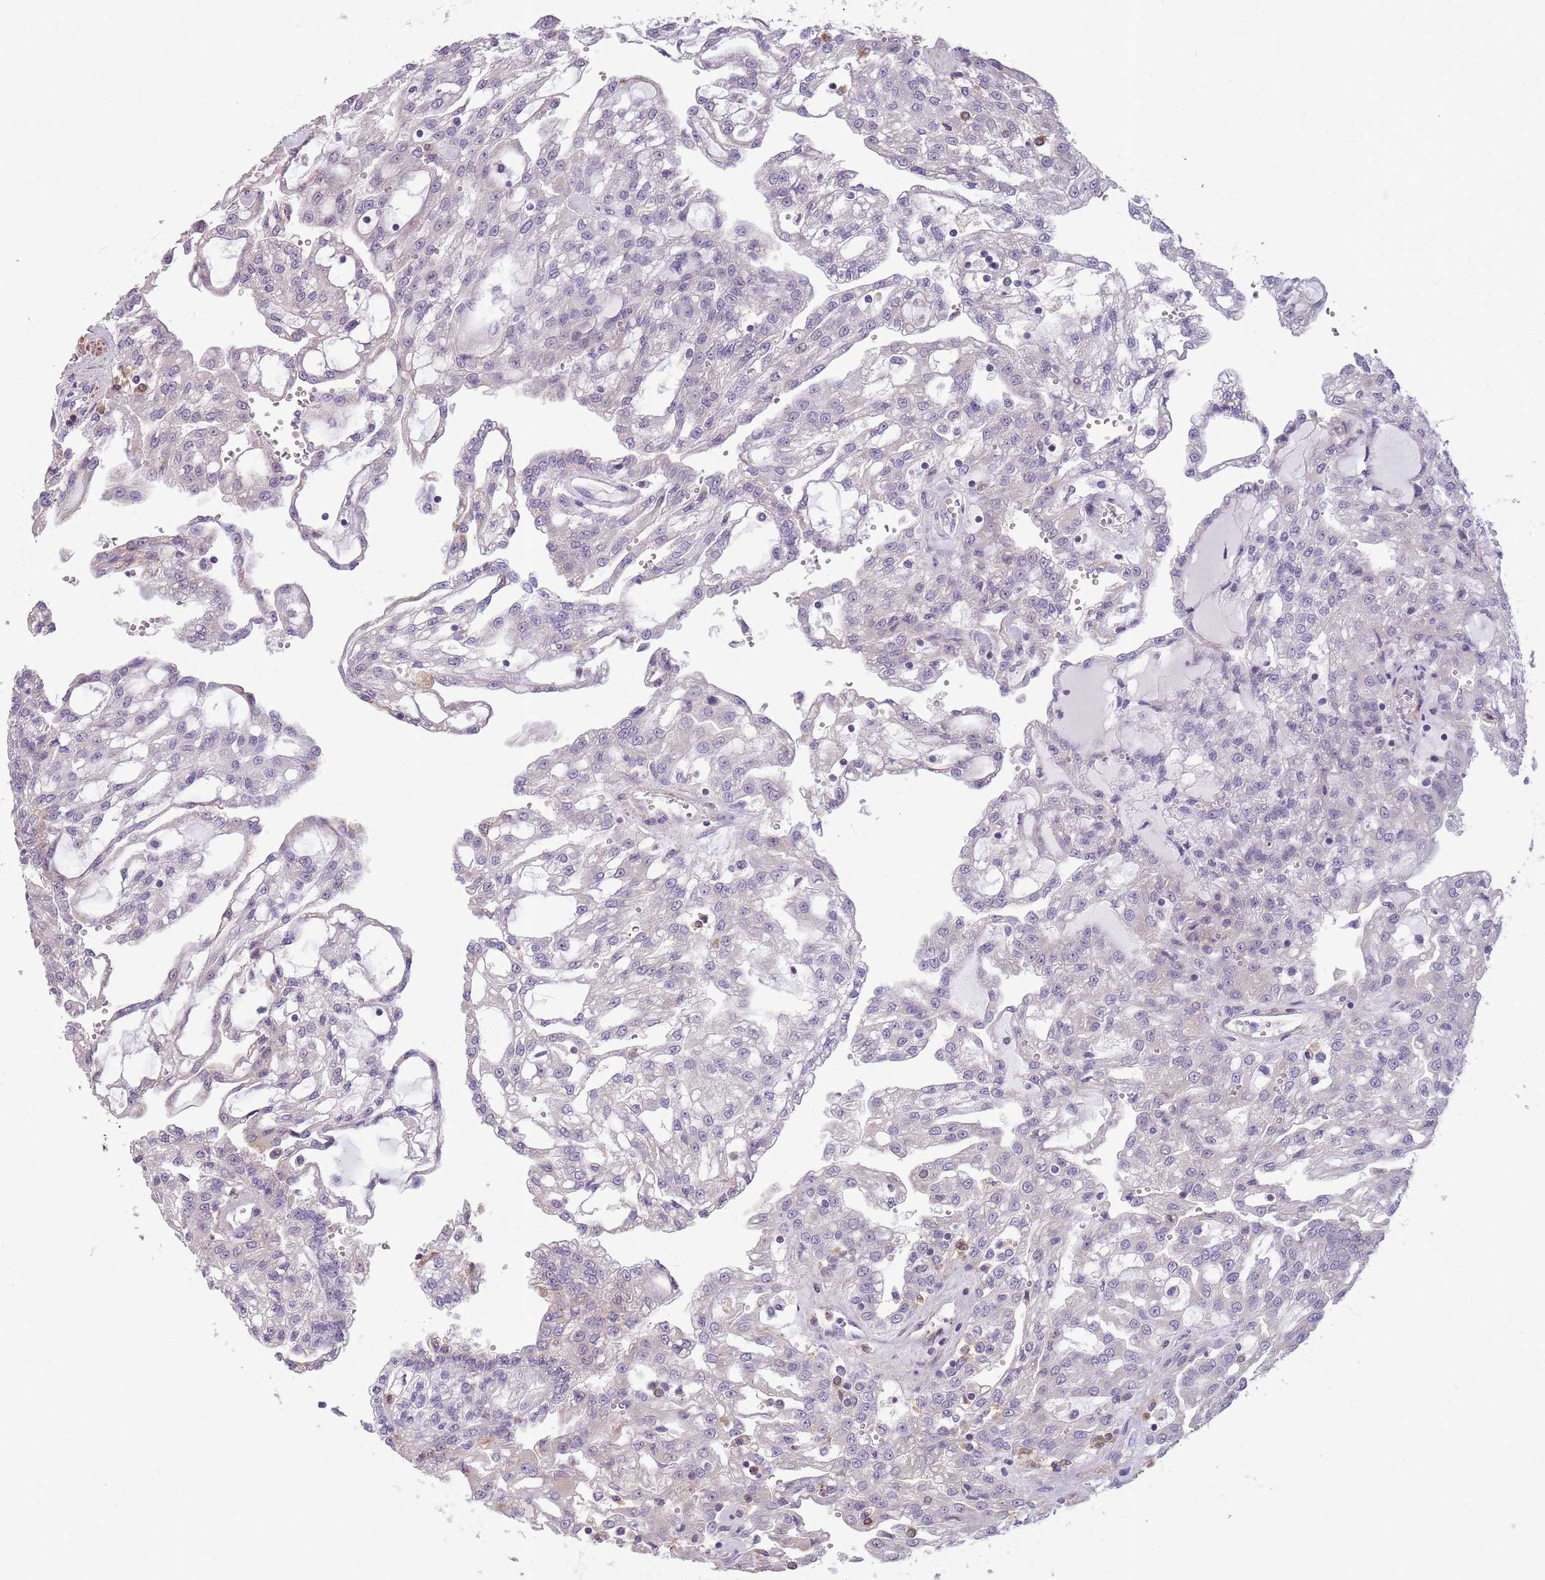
{"staining": {"intensity": "negative", "quantity": "none", "location": "none"}, "tissue": "renal cancer", "cell_type": "Tumor cells", "image_type": "cancer", "snomed": [{"axis": "morphology", "description": "Adenocarcinoma, NOS"}, {"axis": "topography", "description": "Kidney"}], "caption": "High magnification brightfield microscopy of renal adenocarcinoma stained with DAB (brown) and counterstained with hematoxylin (blue): tumor cells show no significant staining.", "gene": "JAML", "patient": {"sex": "male", "age": 63}}